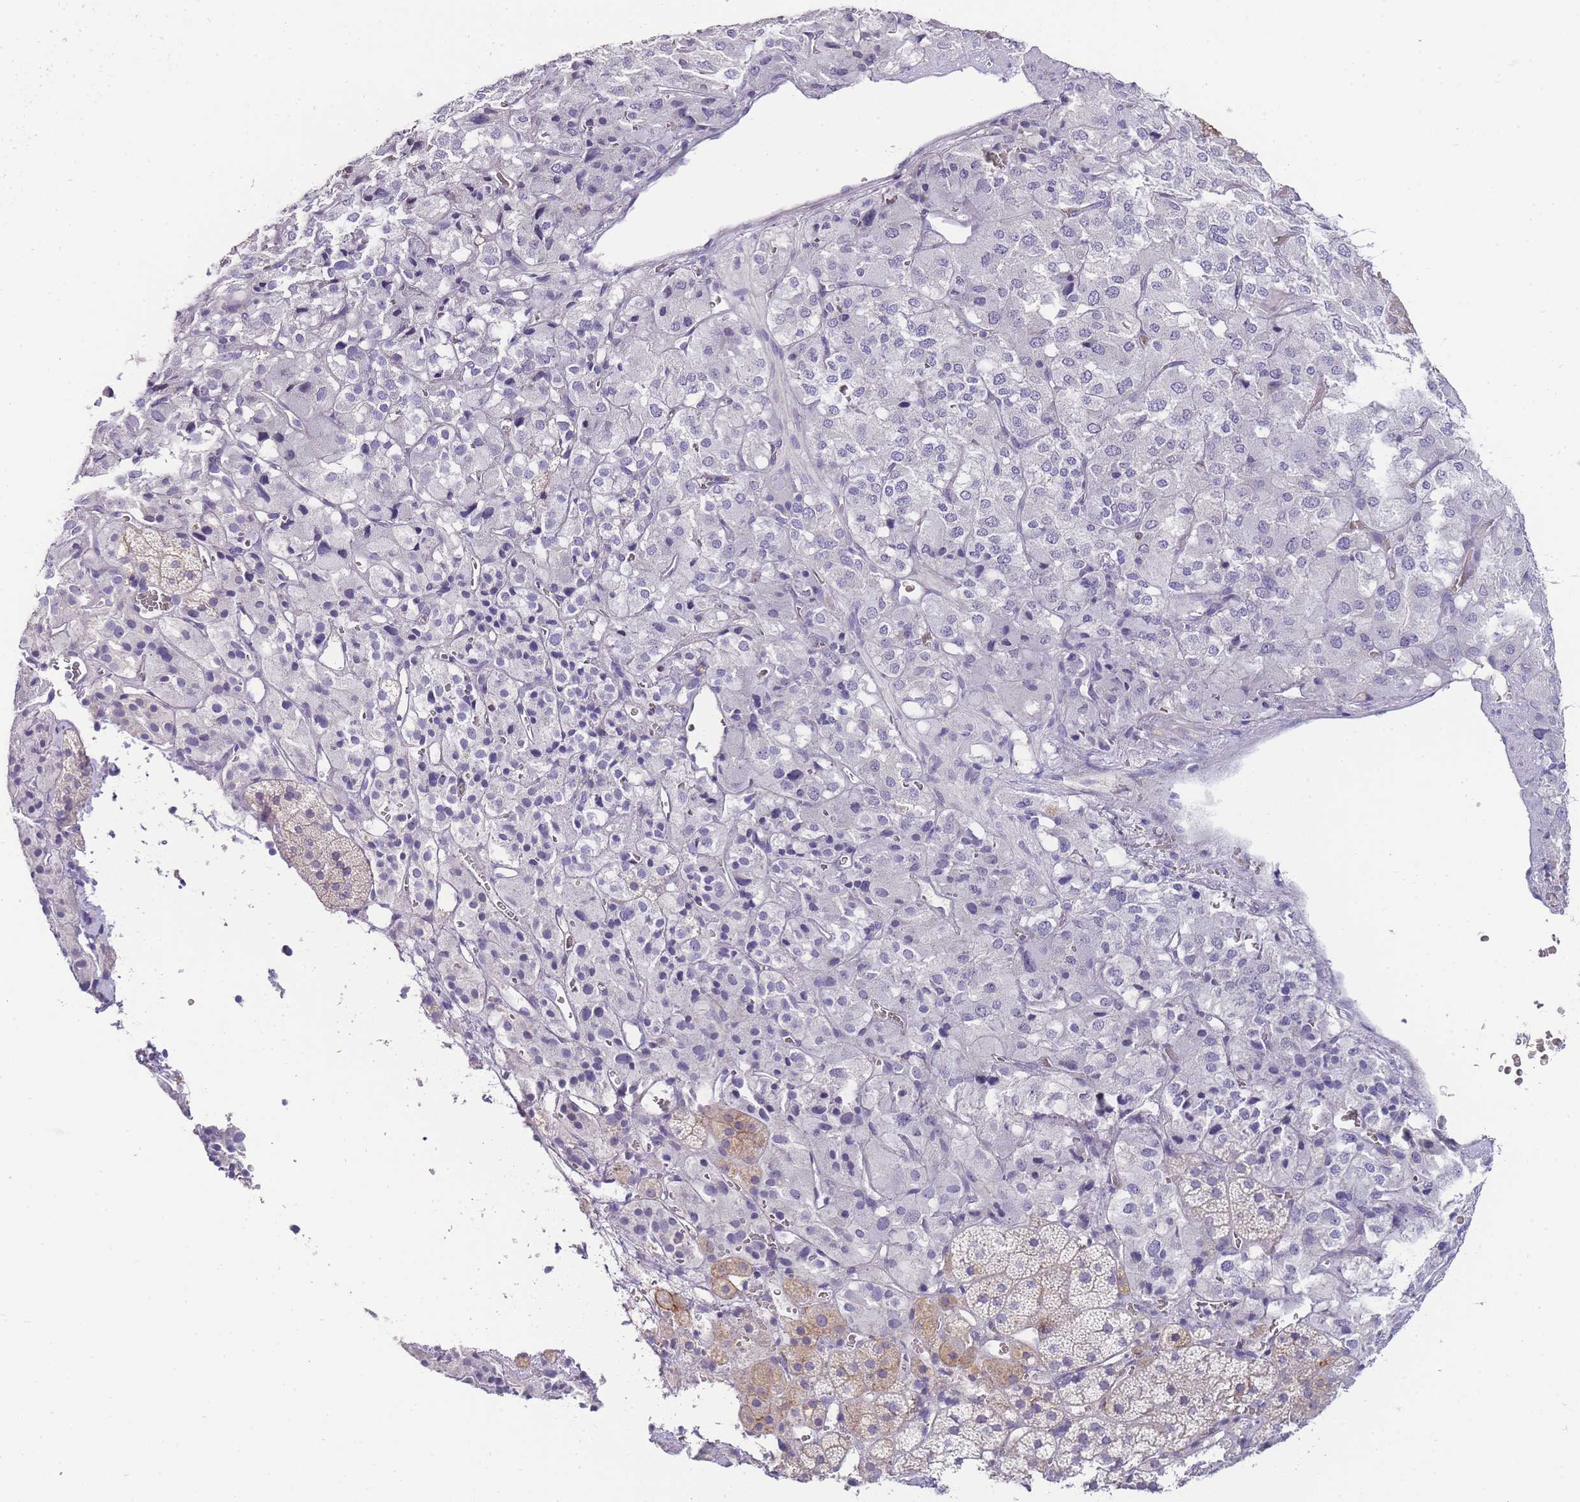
{"staining": {"intensity": "moderate", "quantity": "<25%", "location": "cytoplasmic/membranous"}, "tissue": "adrenal gland", "cell_type": "Glandular cells", "image_type": "normal", "snomed": [{"axis": "morphology", "description": "Normal tissue, NOS"}, {"axis": "topography", "description": "Adrenal gland"}], "caption": "There is low levels of moderate cytoplasmic/membranous positivity in glandular cells of normal adrenal gland, as demonstrated by immunohistochemical staining (brown color).", "gene": "DPP4", "patient": {"sex": "female", "age": 44}}